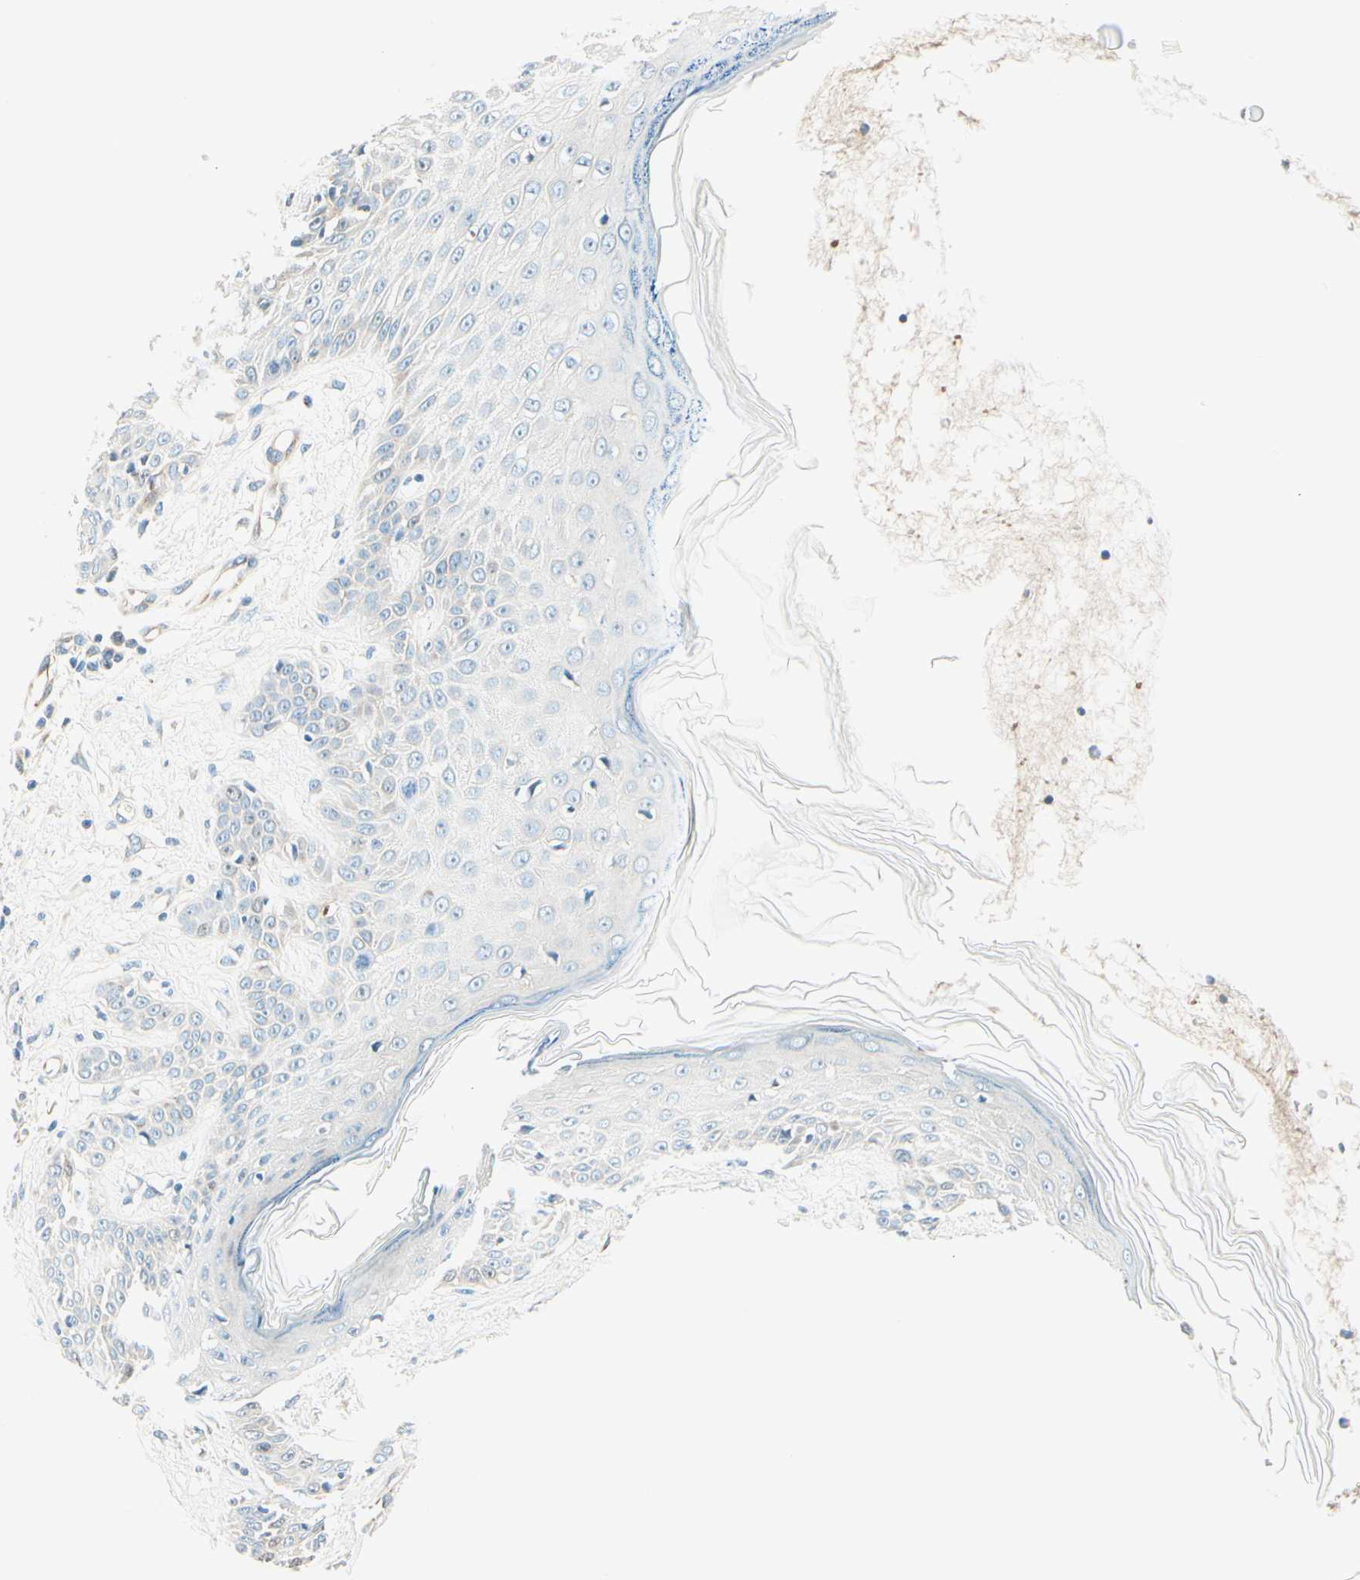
{"staining": {"intensity": "negative", "quantity": "none", "location": "none"}, "tissue": "skin cancer", "cell_type": "Tumor cells", "image_type": "cancer", "snomed": [{"axis": "morphology", "description": "Squamous cell carcinoma, NOS"}, {"axis": "topography", "description": "Skin"}], "caption": "DAB (3,3'-diaminobenzidine) immunohistochemical staining of human skin cancer (squamous cell carcinoma) reveals no significant expression in tumor cells.", "gene": "TAOK2", "patient": {"sex": "female", "age": 78}}